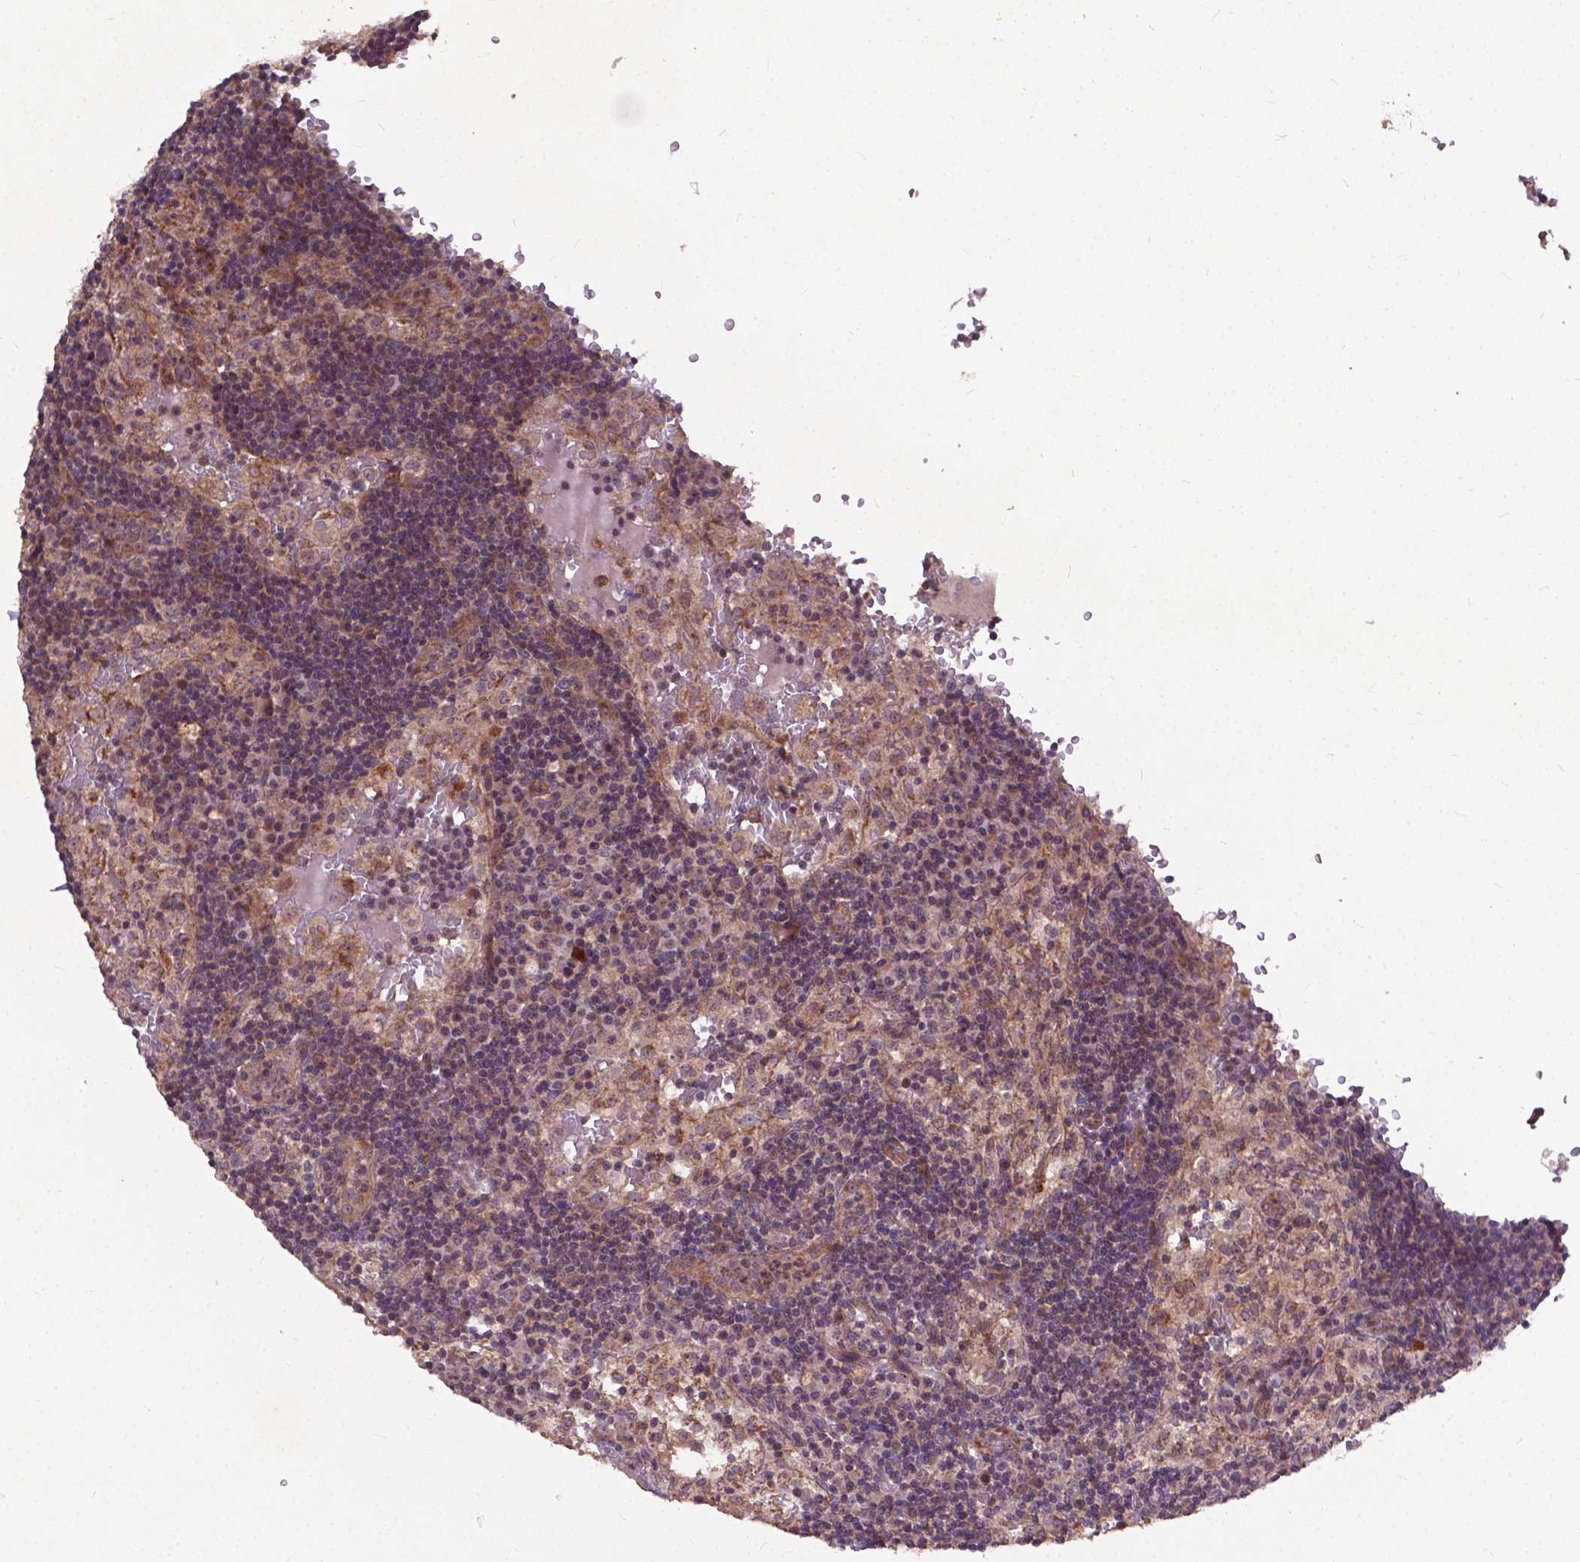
{"staining": {"intensity": "negative", "quantity": "none", "location": "none"}, "tissue": "lymph node", "cell_type": "Germinal center cells", "image_type": "normal", "snomed": [{"axis": "morphology", "description": "Normal tissue, NOS"}, {"axis": "topography", "description": "Lymph node"}], "caption": "The immunohistochemistry photomicrograph has no significant positivity in germinal center cells of lymph node.", "gene": "PARP3", "patient": {"sex": "male", "age": 62}}